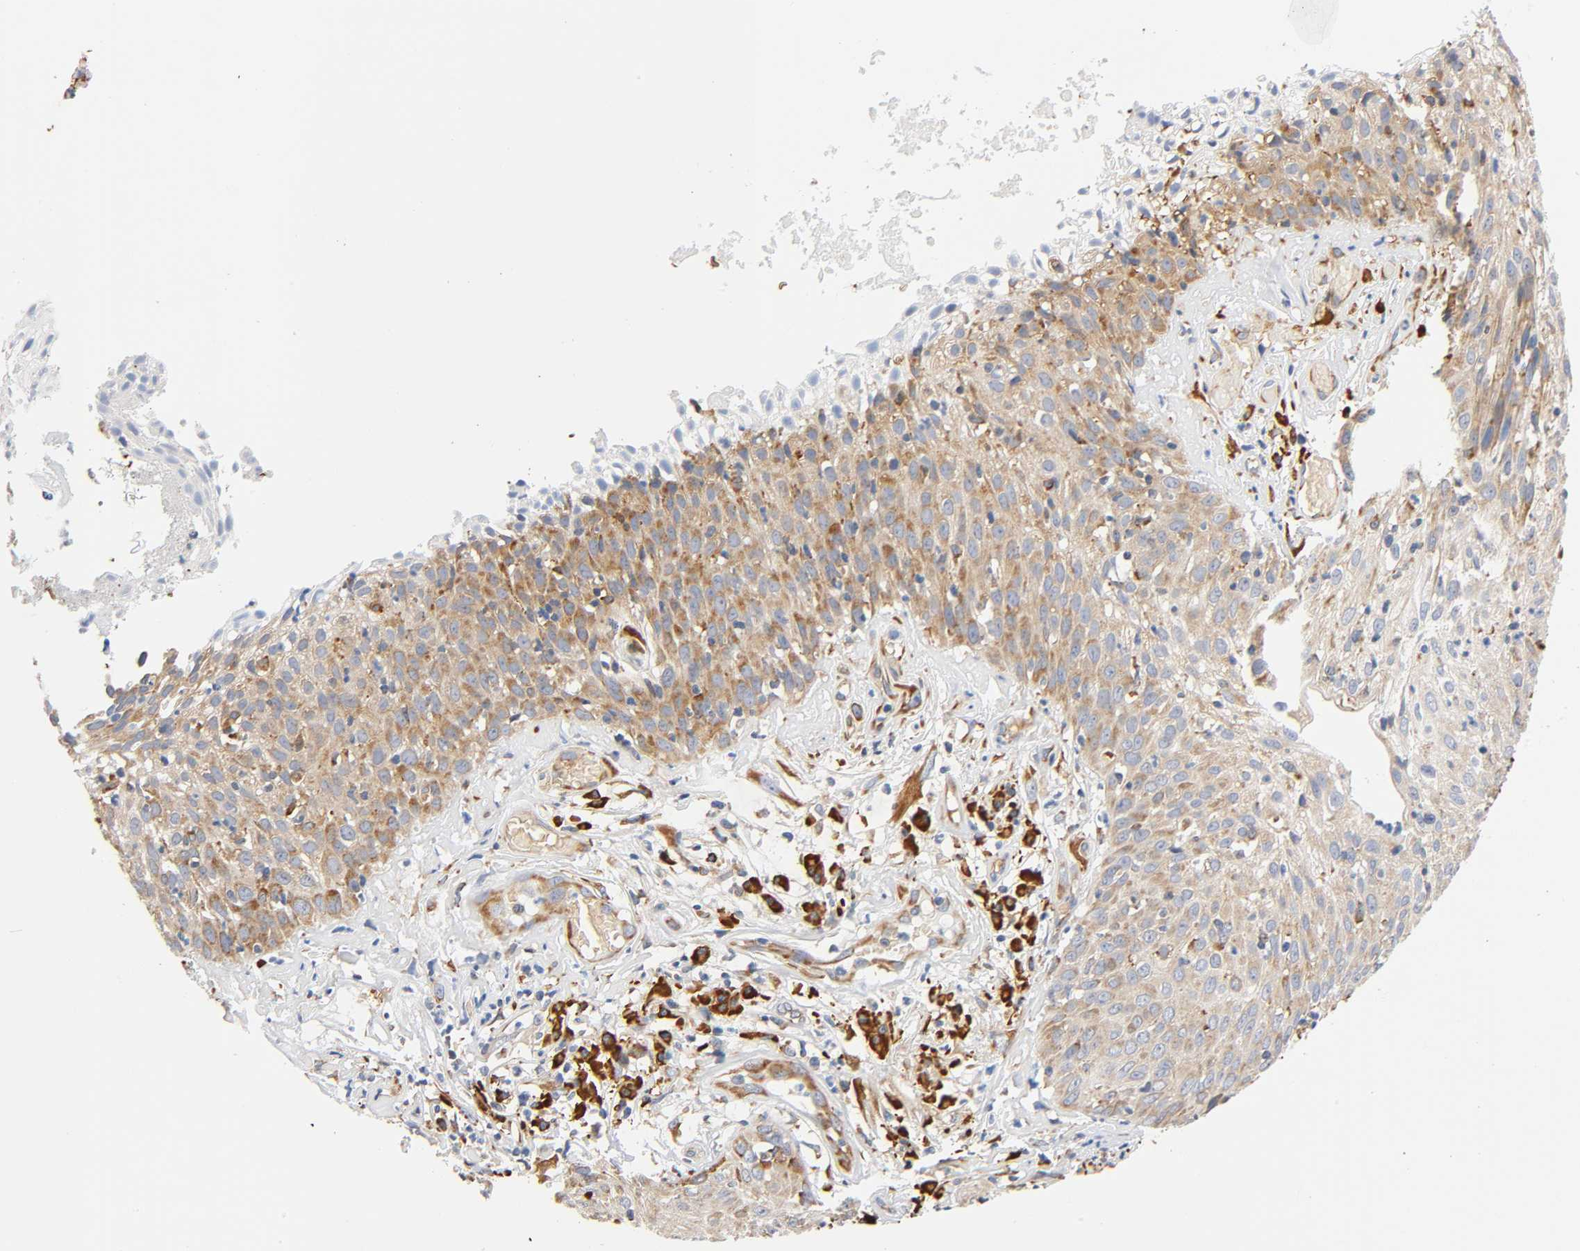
{"staining": {"intensity": "weak", "quantity": ">75%", "location": "cytoplasmic/membranous"}, "tissue": "skin cancer", "cell_type": "Tumor cells", "image_type": "cancer", "snomed": [{"axis": "morphology", "description": "Squamous cell carcinoma, NOS"}, {"axis": "topography", "description": "Skin"}], "caption": "Immunohistochemistry (IHC) photomicrograph of neoplastic tissue: skin cancer (squamous cell carcinoma) stained using immunohistochemistry (IHC) demonstrates low levels of weak protein expression localized specifically in the cytoplasmic/membranous of tumor cells, appearing as a cytoplasmic/membranous brown color.", "gene": "UCKL1", "patient": {"sex": "male", "age": 65}}